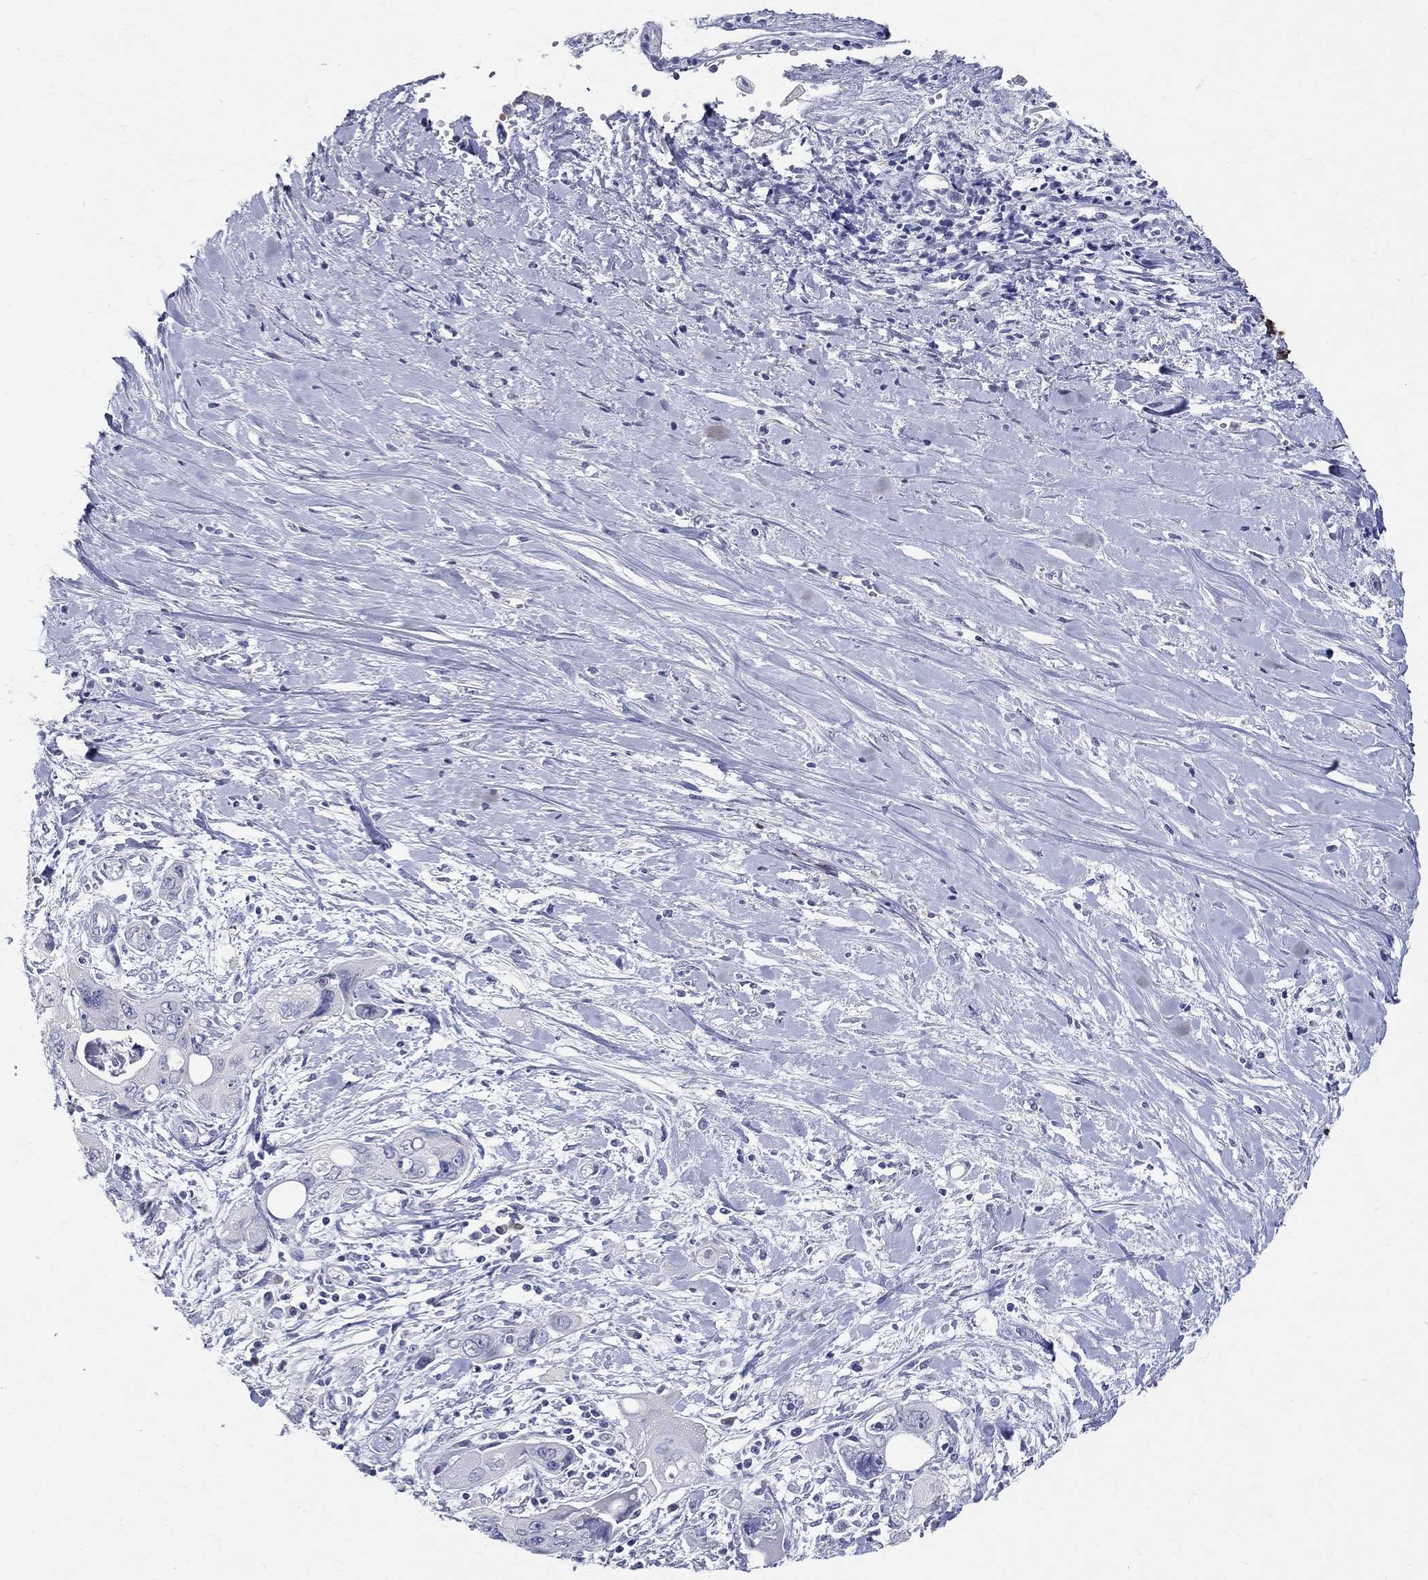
{"staining": {"intensity": "negative", "quantity": "none", "location": "none"}, "tissue": "pancreatic cancer", "cell_type": "Tumor cells", "image_type": "cancer", "snomed": [{"axis": "morphology", "description": "Adenocarcinoma, NOS"}, {"axis": "topography", "description": "Pancreas"}], "caption": "DAB immunohistochemical staining of pancreatic cancer (adenocarcinoma) reveals no significant expression in tumor cells.", "gene": "SOX2", "patient": {"sex": "male", "age": 47}}